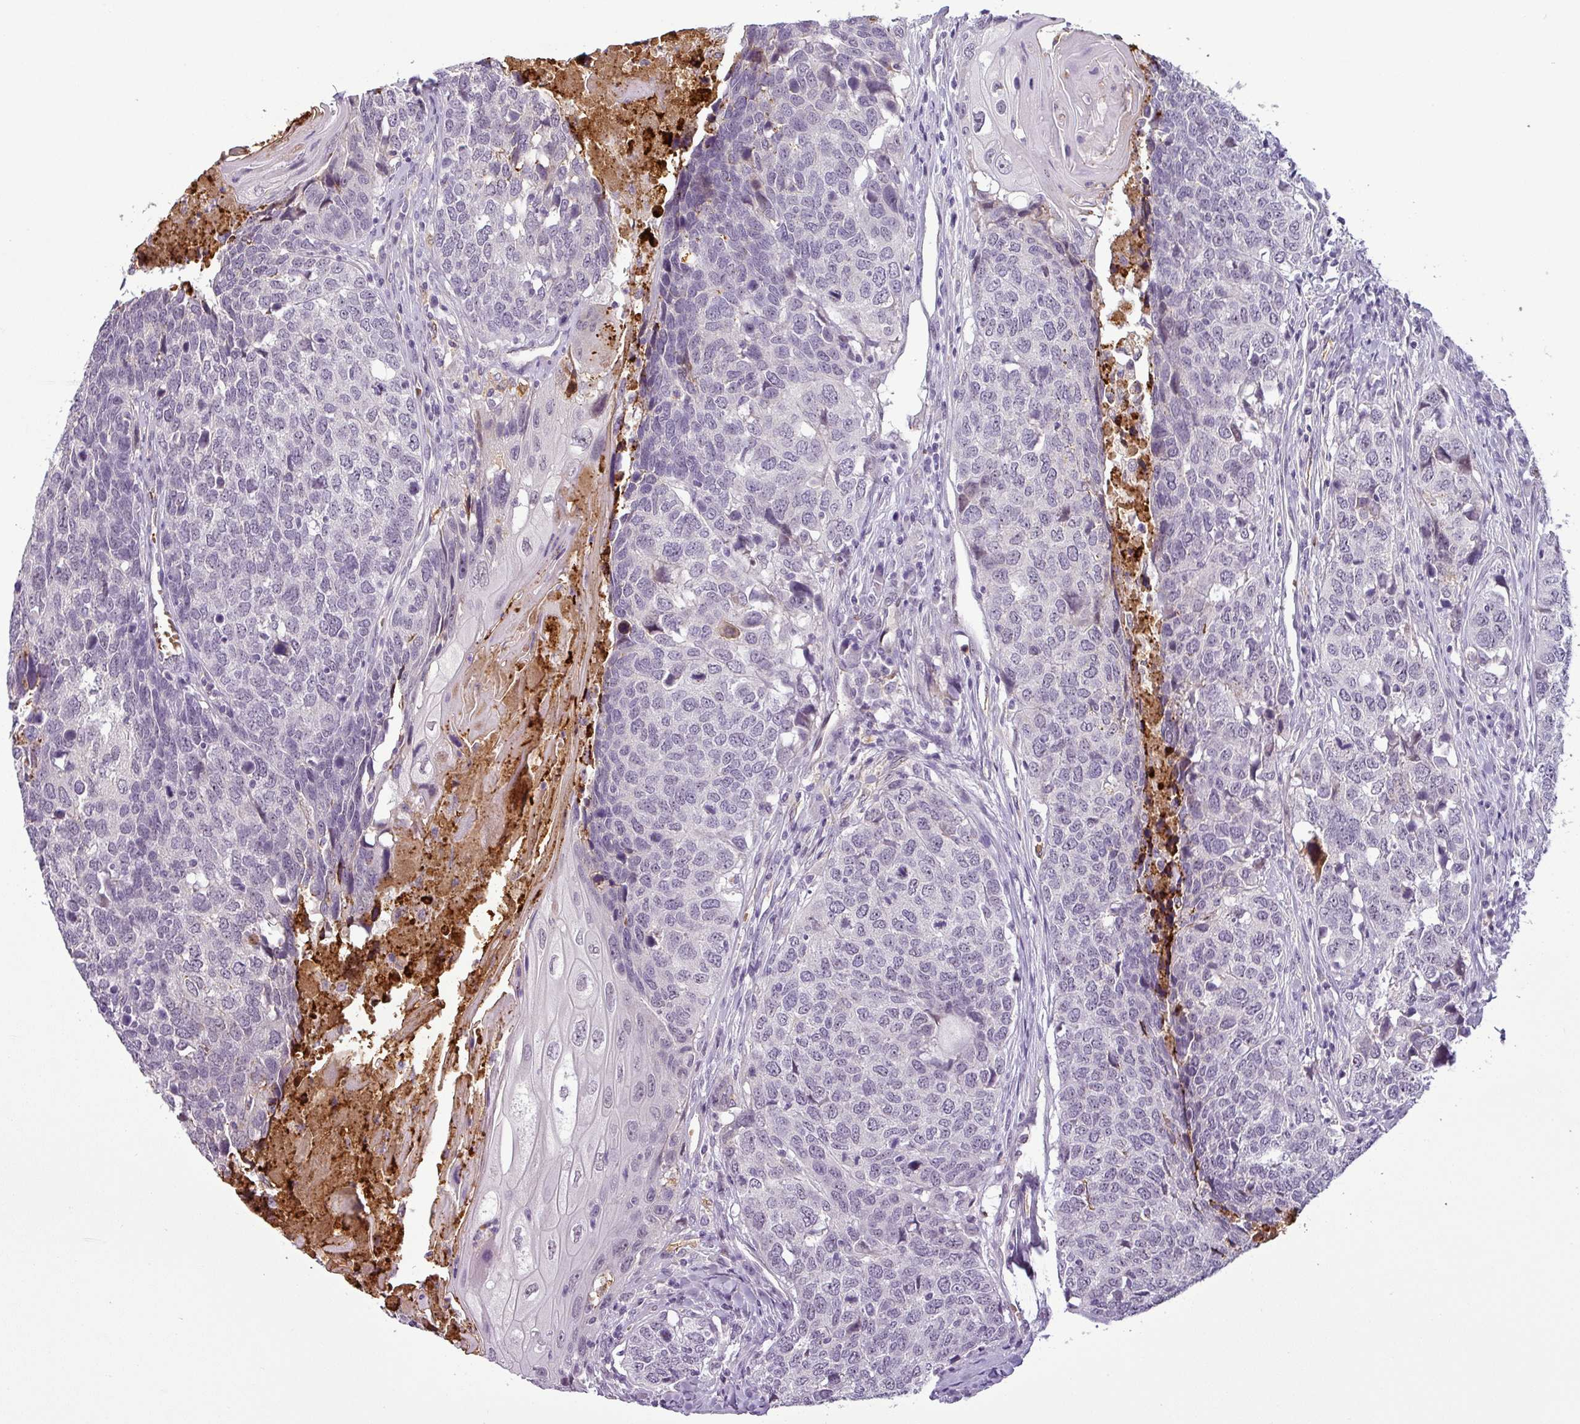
{"staining": {"intensity": "negative", "quantity": "none", "location": "none"}, "tissue": "head and neck cancer", "cell_type": "Tumor cells", "image_type": "cancer", "snomed": [{"axis": "morphology", "description": "Squamous cell carcinoma, NOS"}, {"axis": "topography", "description": "Head-Neck"}], "caption": "The image displays no staining of tumor cells in squamous cell carcinoma (head and neck).", "gene": "APOC1", "patient": {"sex": "male", "age": 66}}